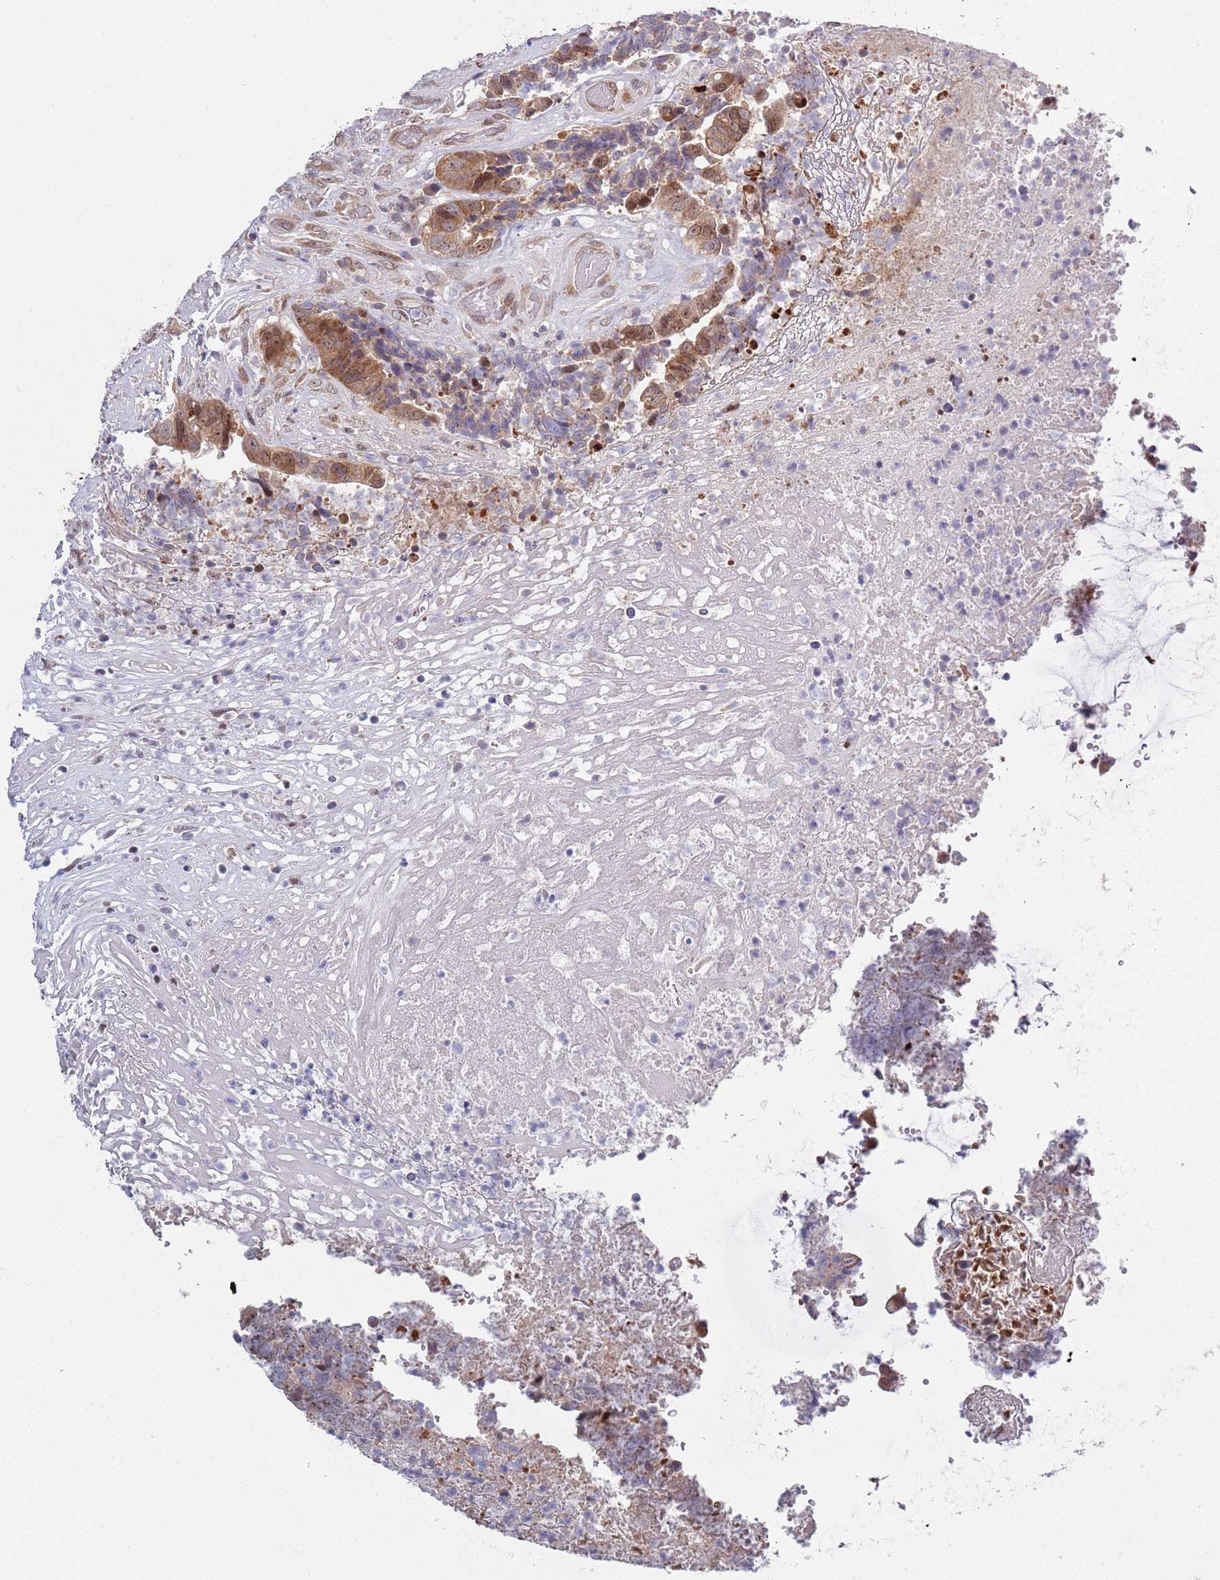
{"staining": {"intensity": "moderate", "quantity": ">75%", "location": "cytoplasmic/membranous,nuclear"}, "tissue": "colorectal cancer", "cell_type": "Tumor cells", "image_type": "cancer", "snomed": [{"axis": "morphology", "description": "Adenocarcinoma, NOS"}, {"axis": "topography", "description": "Rectum"}], "caption": "Immunohistochemical staining of adenocarcinoma (colorectal) reveals medium levels of moderate cytoplasmic/membranous and nuclear protein positivity in approximately >75% of tumor cells. Using DAB (brown) and hematoxylin (blue) stains, captured at high magnification using brightfield microscopy.", "gene": "SLC25A32", "patient": {"sex": "male", "age": 72}}